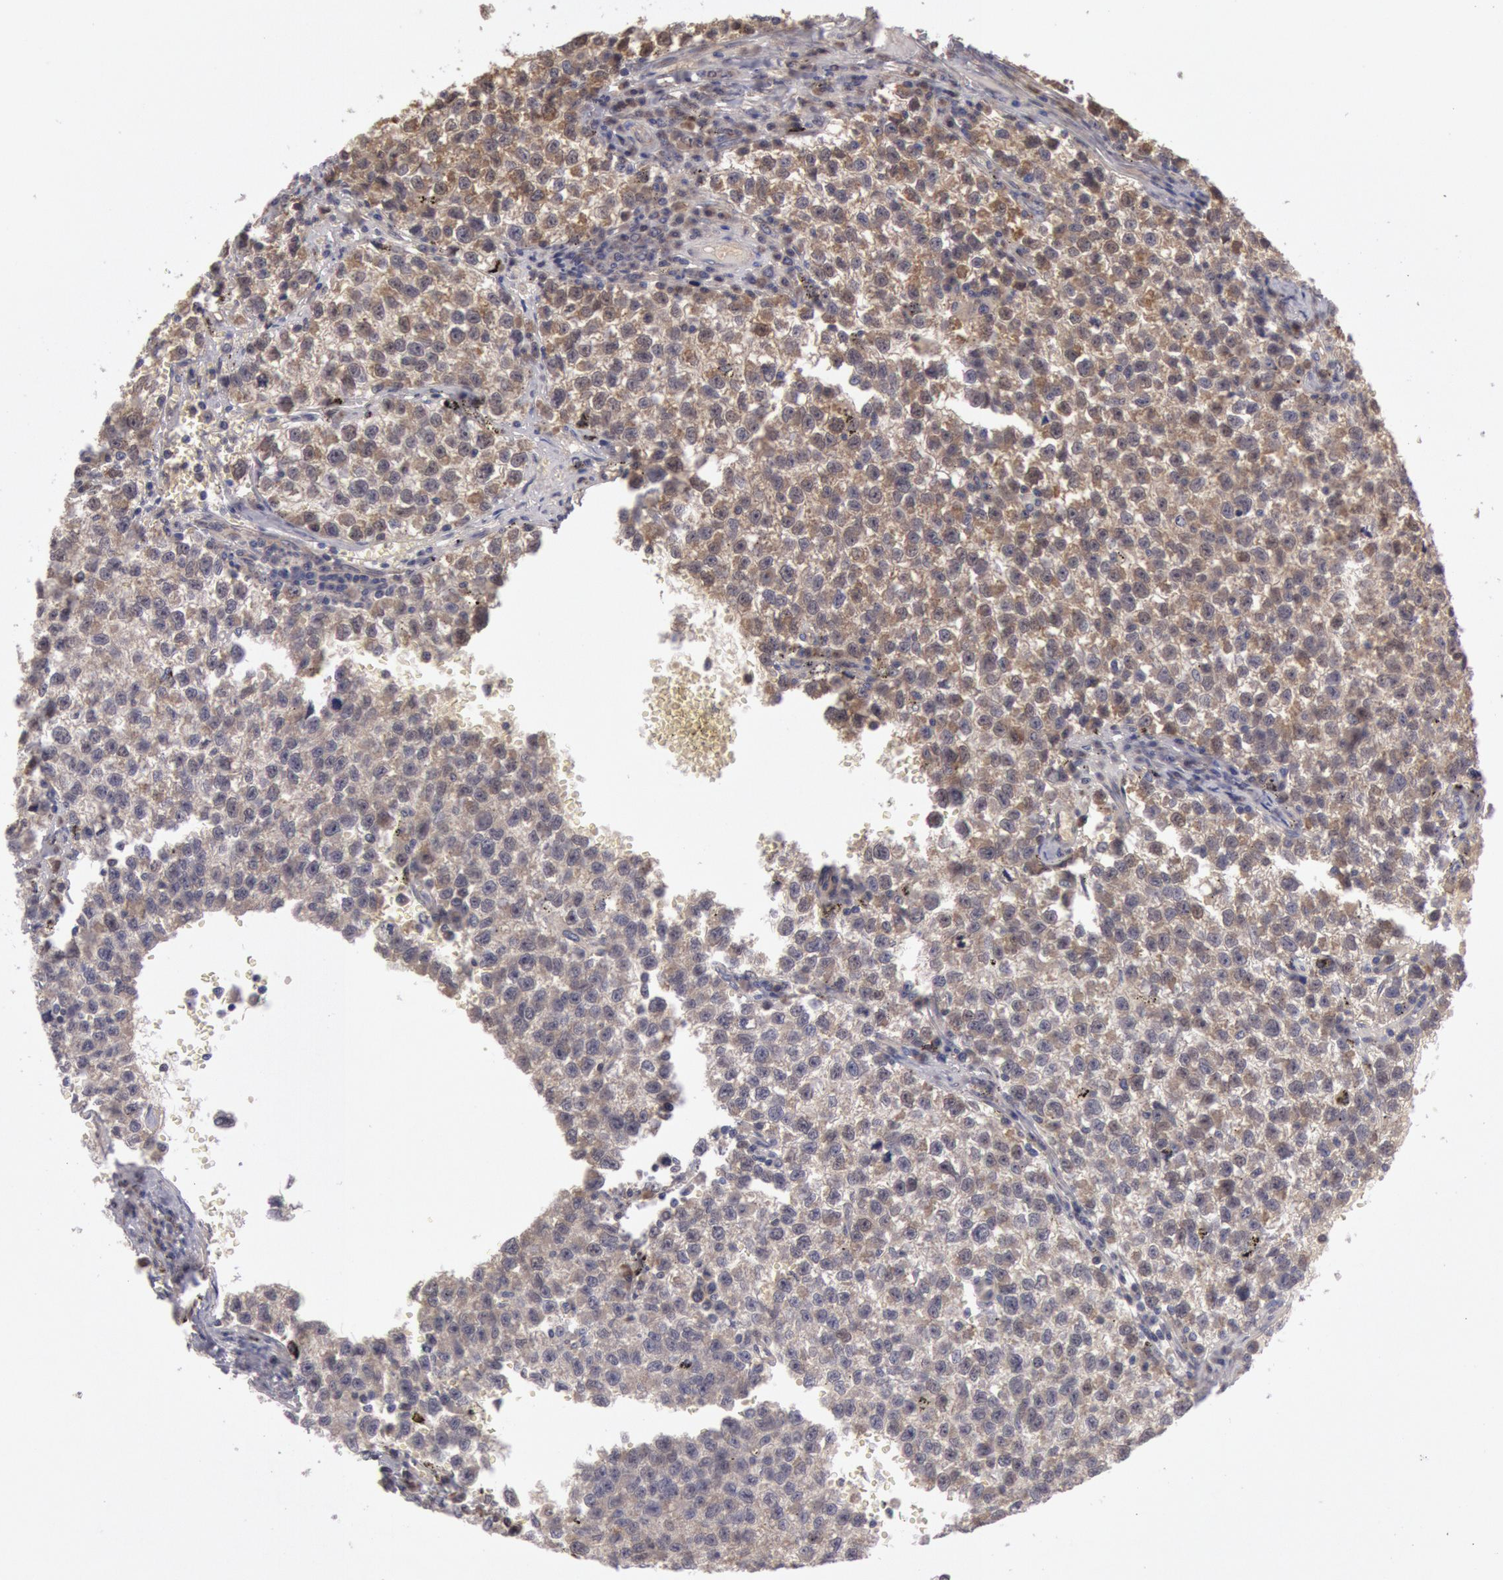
{"staining": {"intensity": "moderate", "quantity": "25%-75%", "location": "cytoplasmic/membranous"}, "tissue": "testis cancer", "cell_type": "Tumor cells", "image_type": "cancer", "snomed": [{"axis": "morphology", "description": "Seminoma, NOS"}, {"axis": "topography", "description": "Testis"}], "caption": "This image displays immunohistochemistry (IHC) staining of testis cancer, with medium moderate cytoplasmic/membranous staining in about 25%-75% of tumor cells.", "gene": "MPST", "patient": {"sex": "male", "age": 35}}